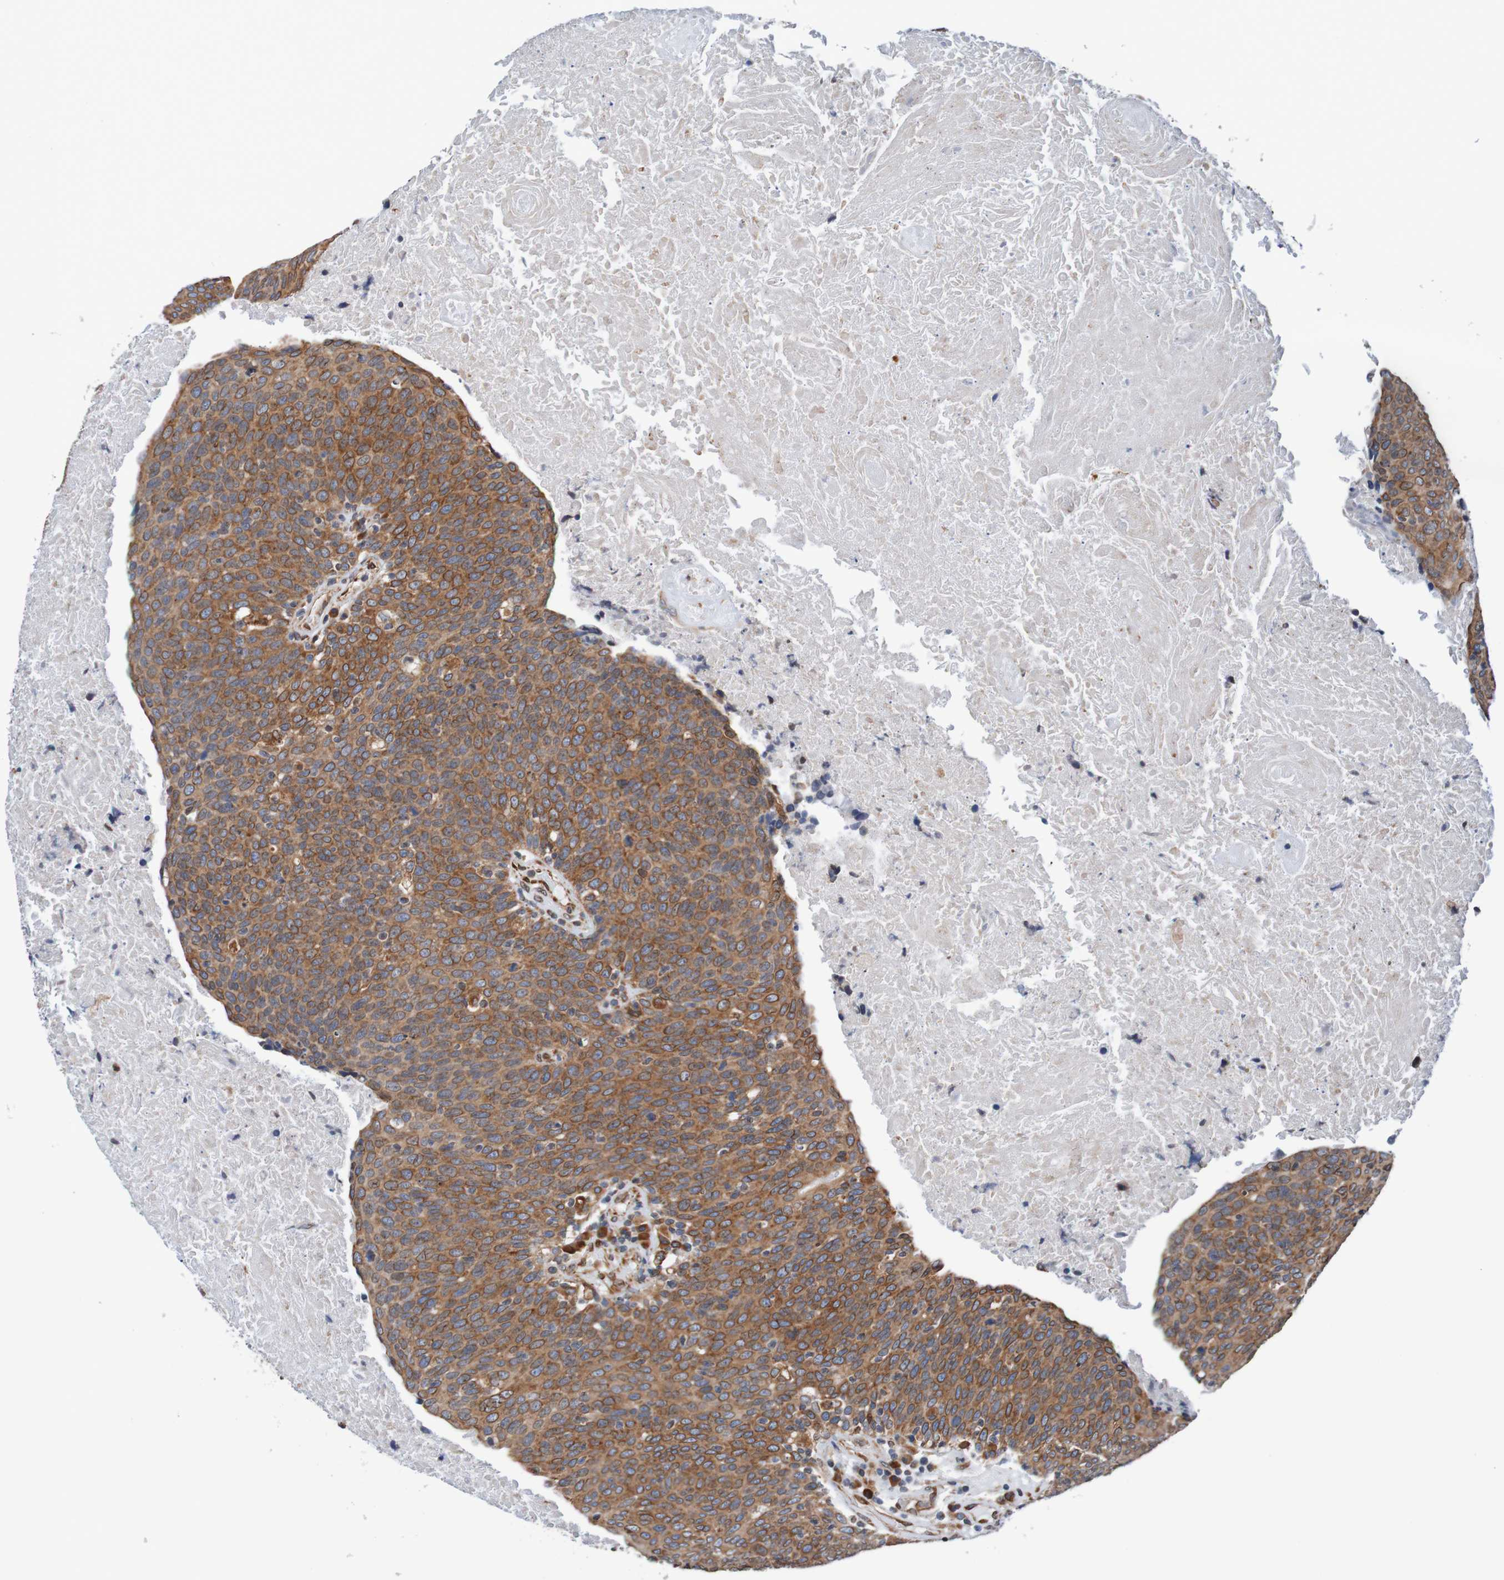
{"staining": {"intensity": "strong", "quantity": ">75%", "location": "cytoplasmic/membranous,nuclear"}, "tissue": "head and neck cancer", "cell_type": "Tumor cells", "image_type": "cancer", "snomed": [{"axis": "morphology", "description": "Squamous cell carcinoma, NOS"}, {"axis": "morphology", "description": "Squamous cell carcinoma, metastatic, NOS"}, {"axis": "topography", "description": "Lymph node"}, {"axis": "topography", "description": "Head-Neck"}], "caption": "Protein expression by immunohistochemistry (IHC) demonstrates strong cytoplasmic/membranous and nuclear staining in approximately >75% of tumor cells in head and neck cancer (squamous cell carcinoma). (DAB (3,3'-diaminobenzidine) IHC with brightfield microscopy, high magnification).", "gene": "TMEM109", "patient": {"sex": "male", "age": 62}}